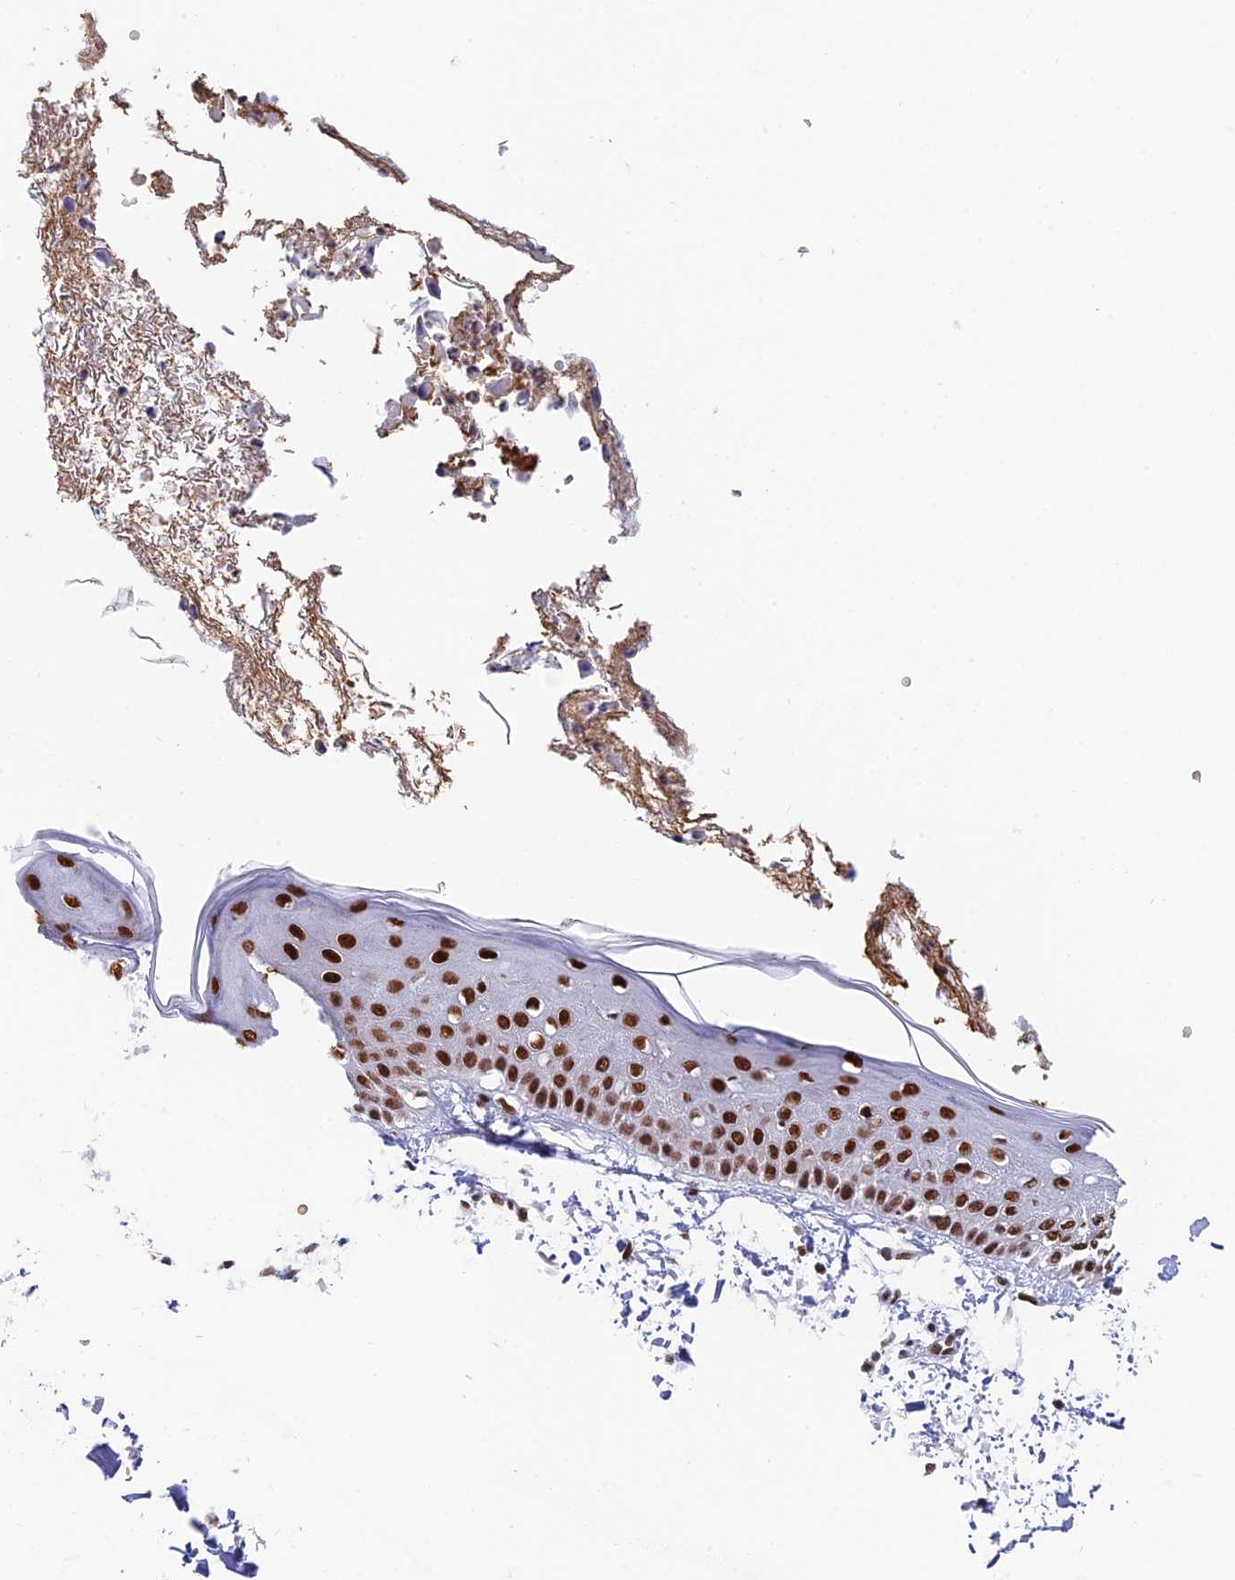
{"staining": {"intensity": "strong", "quantity": ">75%", "location": "nuclear"}, "tissue": "skin", "cell_type": "Fibroblasts", "image_type": "normal", "snomed": [{"axis": "morphology", "description": "Normal tissue, NOS"}, {"axis": "morphology", "description": "Squamous cell carcinoma, NOS"}, {"axis": "topography", "description": "Skin"}, {"axis": "topography", "description": "Peripheral nerve tissue"}], "caption": "Protein analysis of benign skin reveals strong nuclear expression in approximately >75% of fibroblasts. (IHC, brightfield microscopy, high magnification).", "gene": "EEF1AKMT3", "patient": {"sex": "male", "age": 83}}